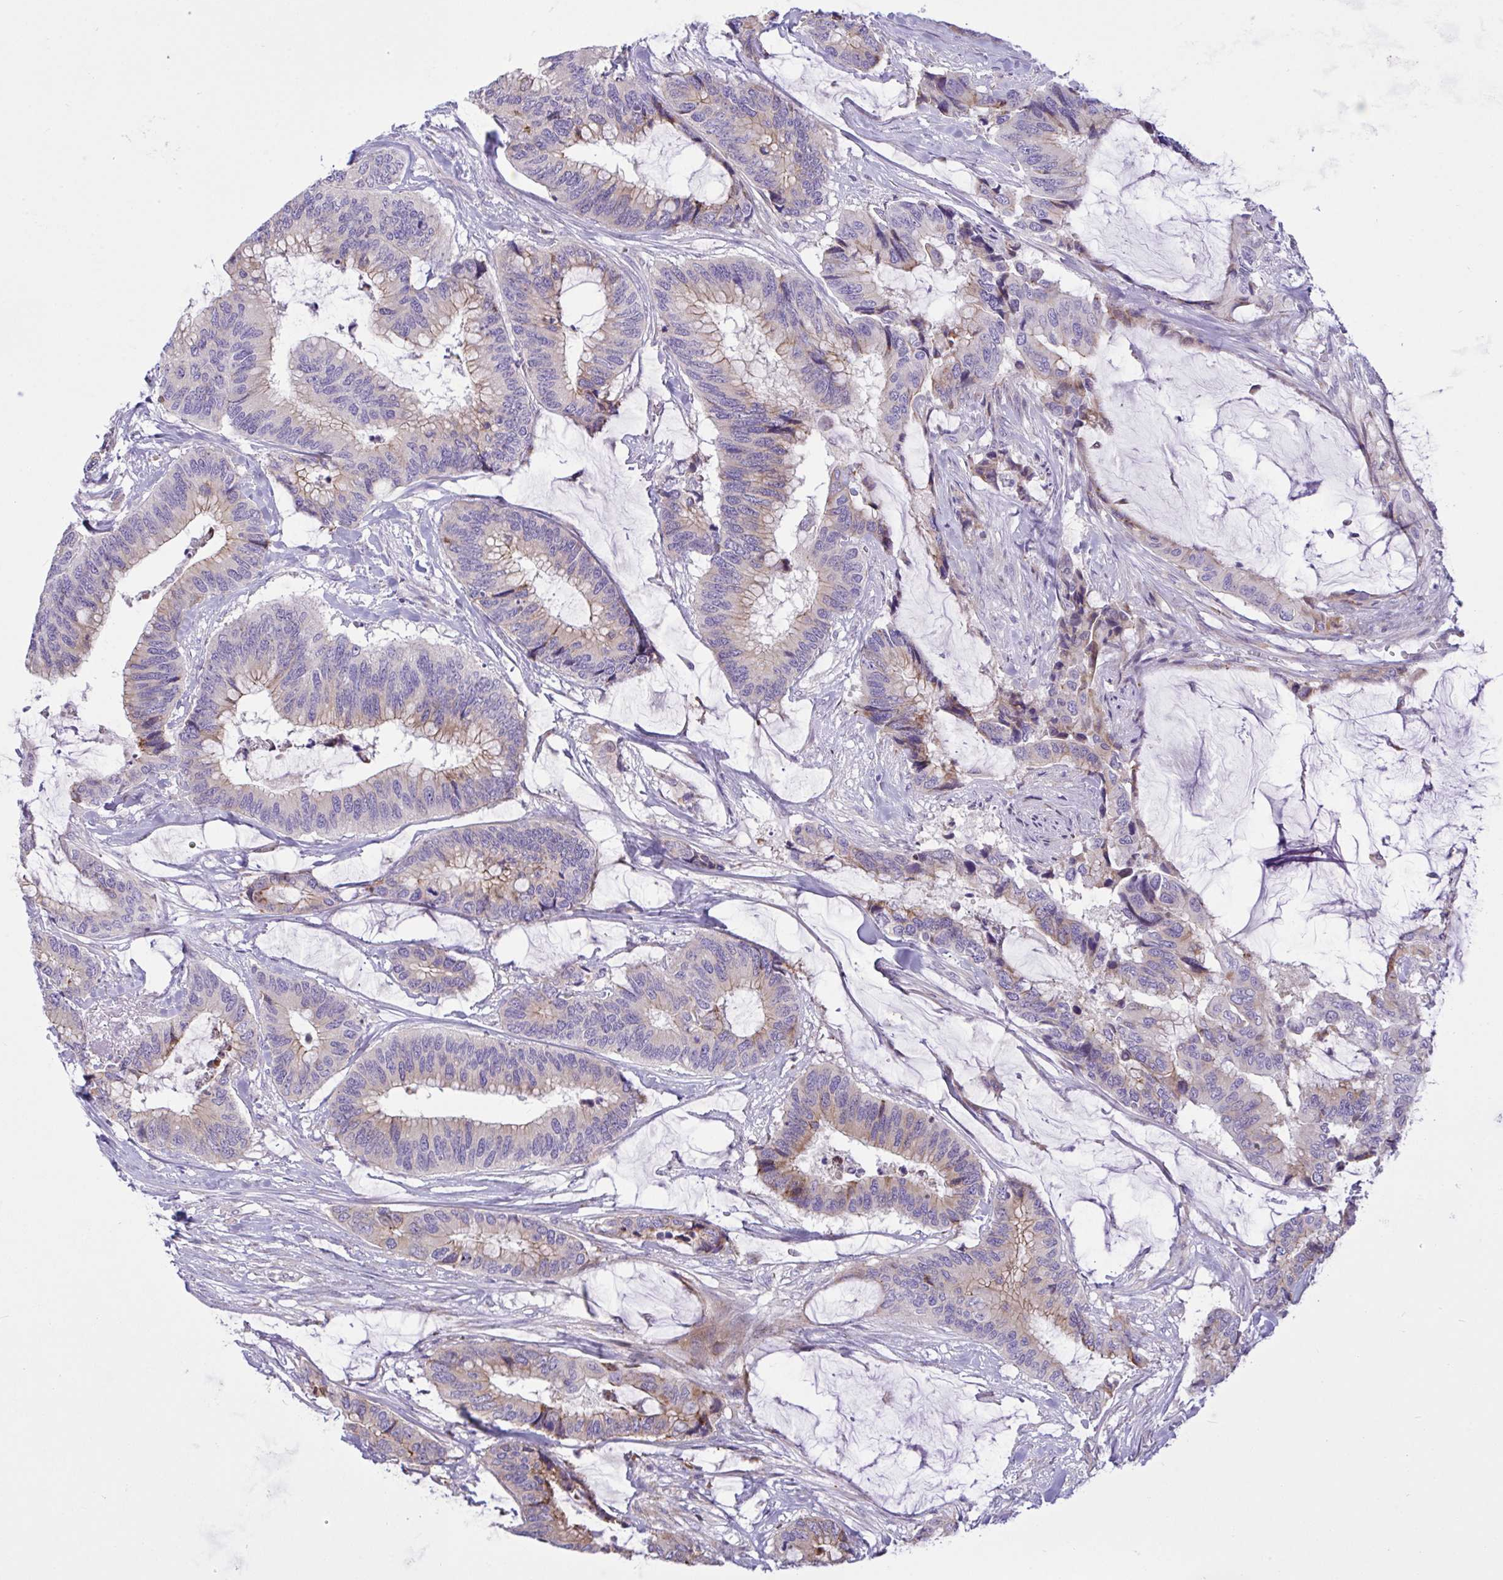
{"staining": {"intensity": "weak", "quantity": "<25%", "location": "cytoplasmic/membranous"}, "tissue": "colorectal cancer", "cell_type": "Tumor cells", "image_type": "cancer", "snomed": [{"axis": "morphology", "description": "Adenocarcinoma, NOS"}, {"axis": "topography", "description": "Rectum"}], "caption": "Immunohistochemistry image of neoplastic tissue: human colorectal cancer stained with DAB exhibits no significant protein positivity in tumor cells.", "gene": "DSC3", "patient": {"sex": "female", "age": 59}}